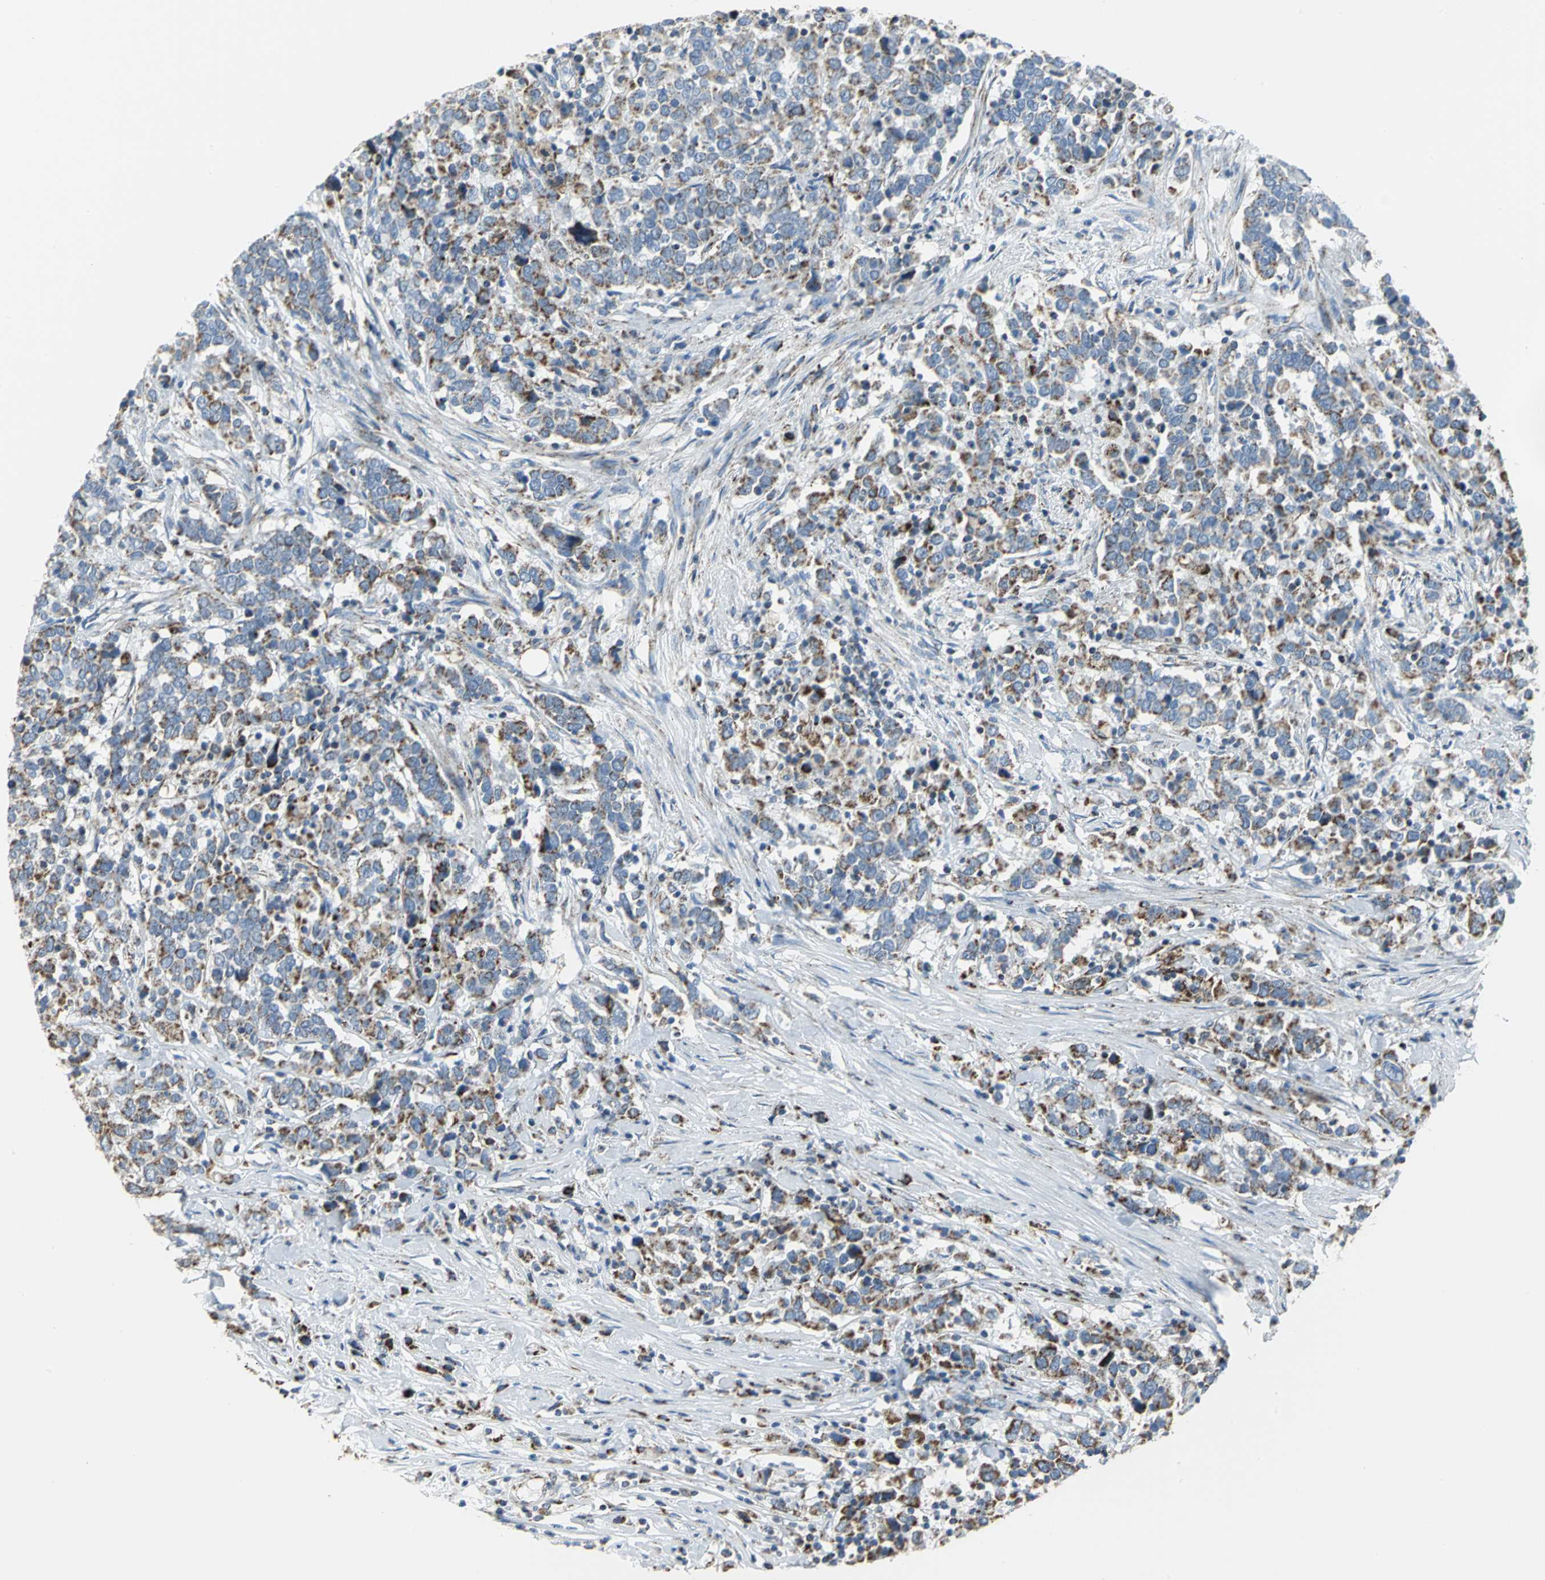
{"staining": {"intensity": "moderate", "quantity": "25%-75%", "location": "cytoplasmic/membranous"}, "tissue": "urothelial cancer", "cell_type": "Tumor cells", "image_type": "cancer", "snomed": [{"axis": "morphology", "description": "Urothelial carcinoma, High grade"}, {"axis": "topography", "description": "Urinary bladder"}], "caption": "High-grade urothelial carcinoma stained for a protein exhibits moderate cytoplasmic/membranous positivity in tumor cells.", "gene": "NTRK1", "patient": {"sex": "male", "age": 61}}